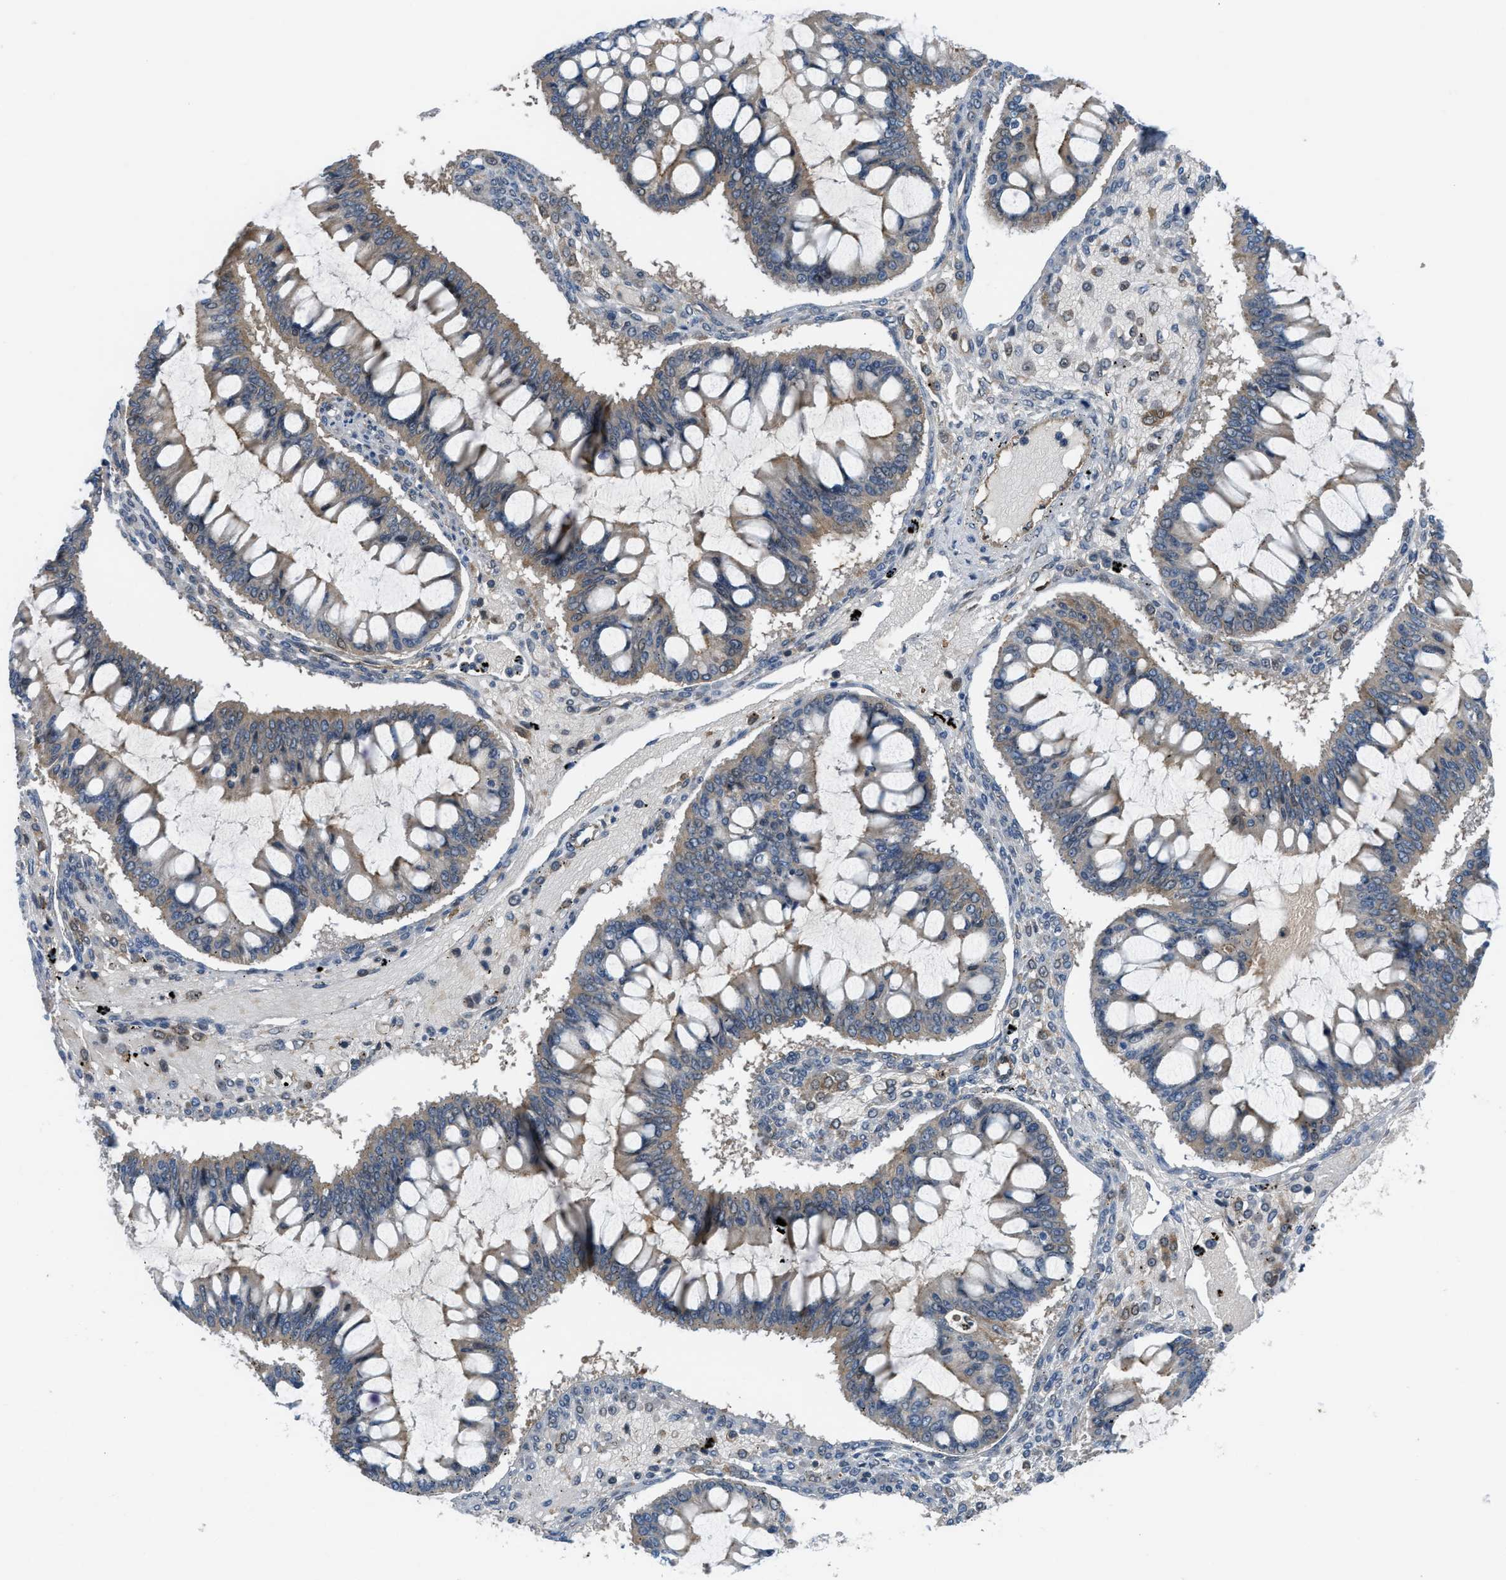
{"staining": {"intensity": "weak", "quantity": ">75%", "location": "cytoplasmic/membranous"}, "tissue": "ovarian cancer", "cell_type": "Tumor cells", "image_type": "cancer", "snomed": [{"axis": "morphology", "description": "Cystadenocarcinoma, mucinous, NOS"}, {"axis": "topography", "description": "Ovary"}], "caption": "The immunohistochemical stain highlights weak cytoplasmic/membranous positivity in tumor cells of mucinous cystadenocarcinoma (ovarian) tissue.", "gene": "BAZ2B", "patient": {"sex": "female", "age": 73}}